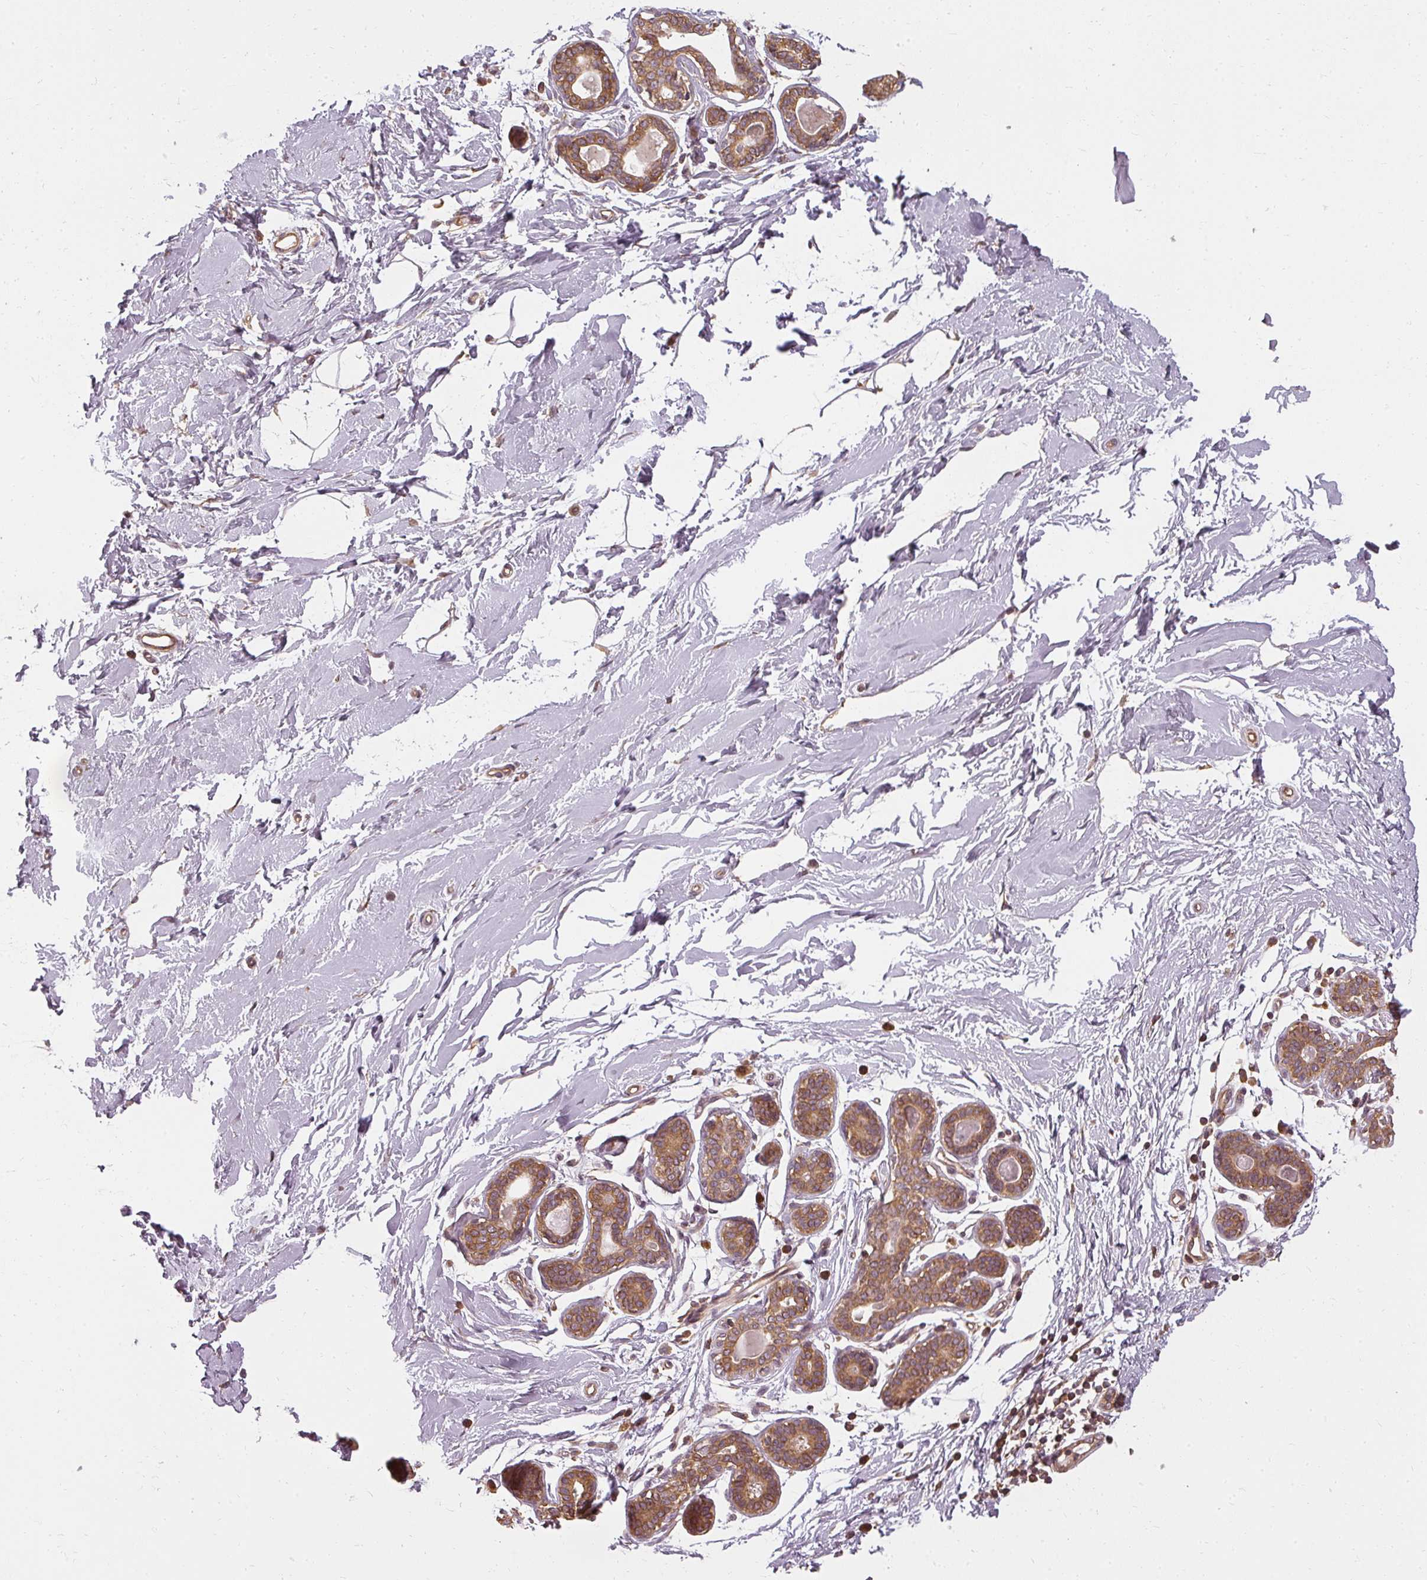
{"staining": {"intensity": "negative", "quantity": "none", "location": "none"}, "tissue": "breast", "cell_type": "Adipocytes", "image_type": "normal", "snomed": [{"axis": "morphology", "description": "Normal tissue, NOS"}, {"axis": "topography", "description": "Breast"}], "caption": "The image exhibits no staining of adipocytes in unremarkable breast. Nuclei are stained in blue.", "gene": "RPL24", "patient": {"sex": "female", "age": 23}}